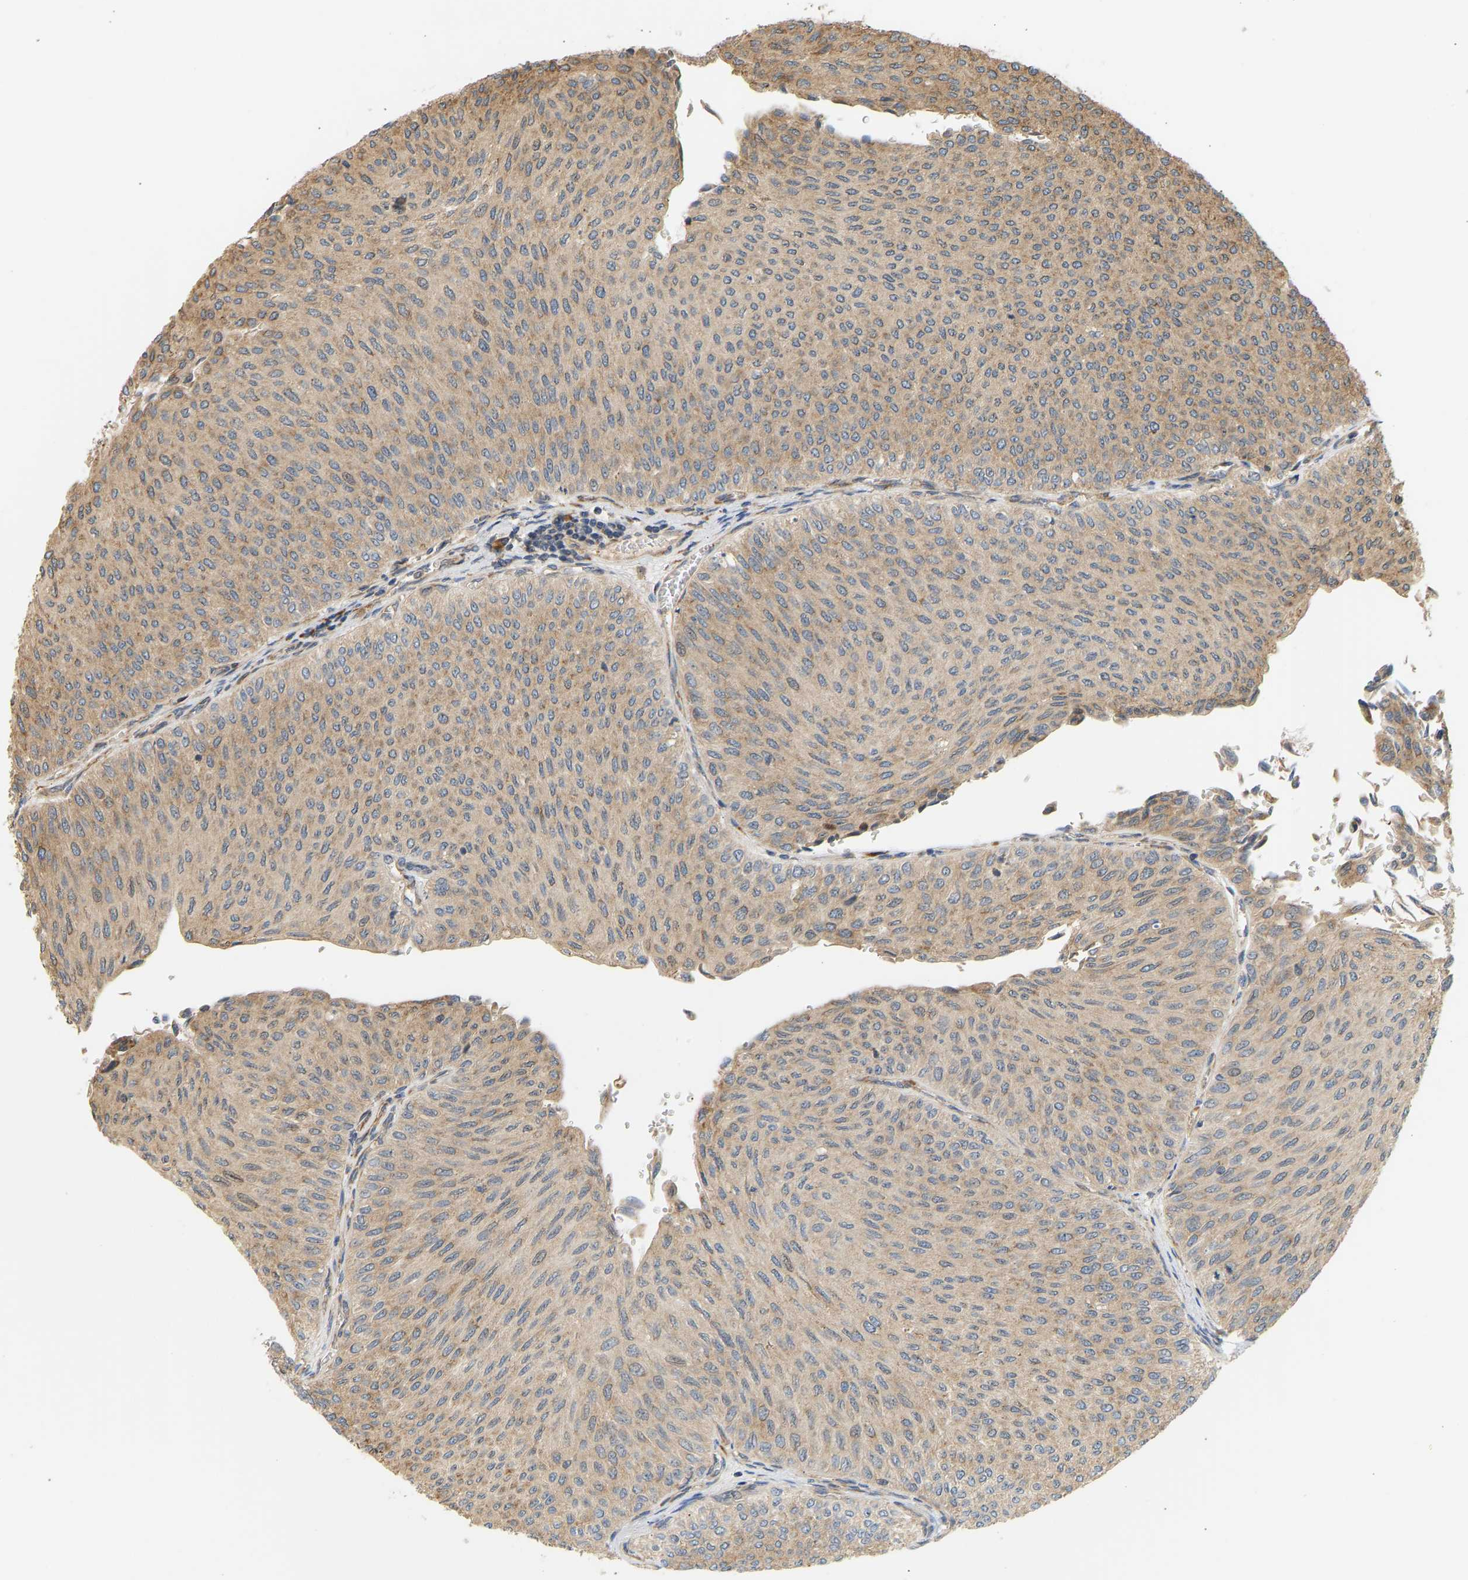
{"staining": {"intensity": "moderate", "quantity": ">75%", "location": "cytoplasmic/membranous"}, "tissue": "urothelial cancer", "cell_type": "Tumor cells", "image_type": "cancer", "snomed": [{"axis": "morphology", "description": "Urothelial carcinoma, Low grade"}, {"axis": "topography", "description": "Urinary bladder"}], "caption": "Immunohistochemical staining of urothelial cancer reveals moderate cytoplasmic/membranous protein staining in about >75% of tumor cells.", "gene": "RPS14", "patient": {"sex": "male", "age": 78}}